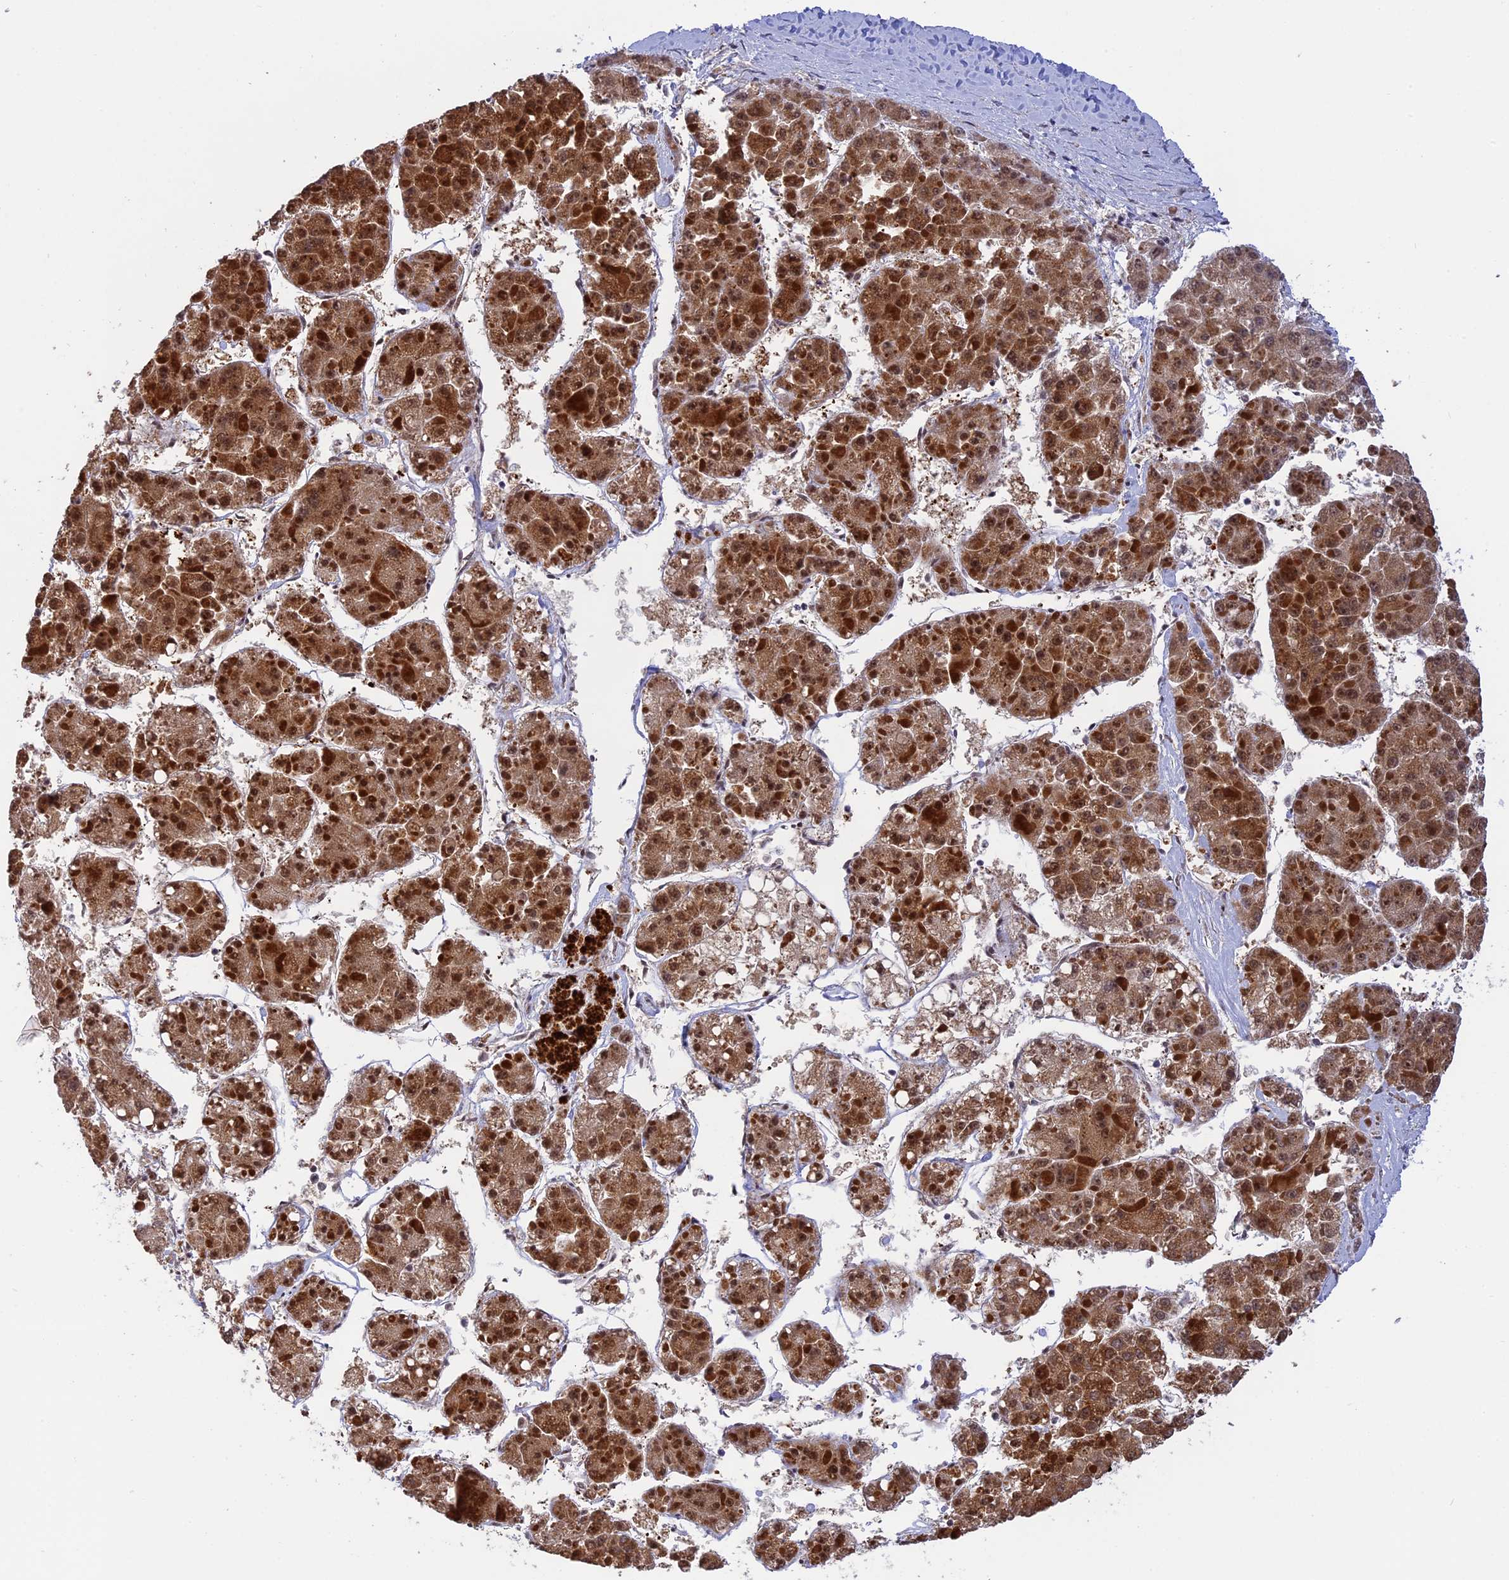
{"staining": {"intensity": "moderate", "quantity": ">75%", "location": "cytoplasmic/membranous,nuclear"}, "tissue": "liver cancer", "cell_type": "Tumor cells", "image_type": "cancer", "snomed": [{"axis": "morphology", "description": "Carcinoma, Hepatocellular, NOS"}, {"axis": "topography", "description": "Liver"}], "caption": "Immunohistochemical staining of human hepatocellular carcinoma (liver) exhibits medium levels of moderate cytoplasmic/membranous and nuclear expression in about >75% of tumor cells.", "gene": "POLR2C", "patient": {"sex": "female", "age": 73}}